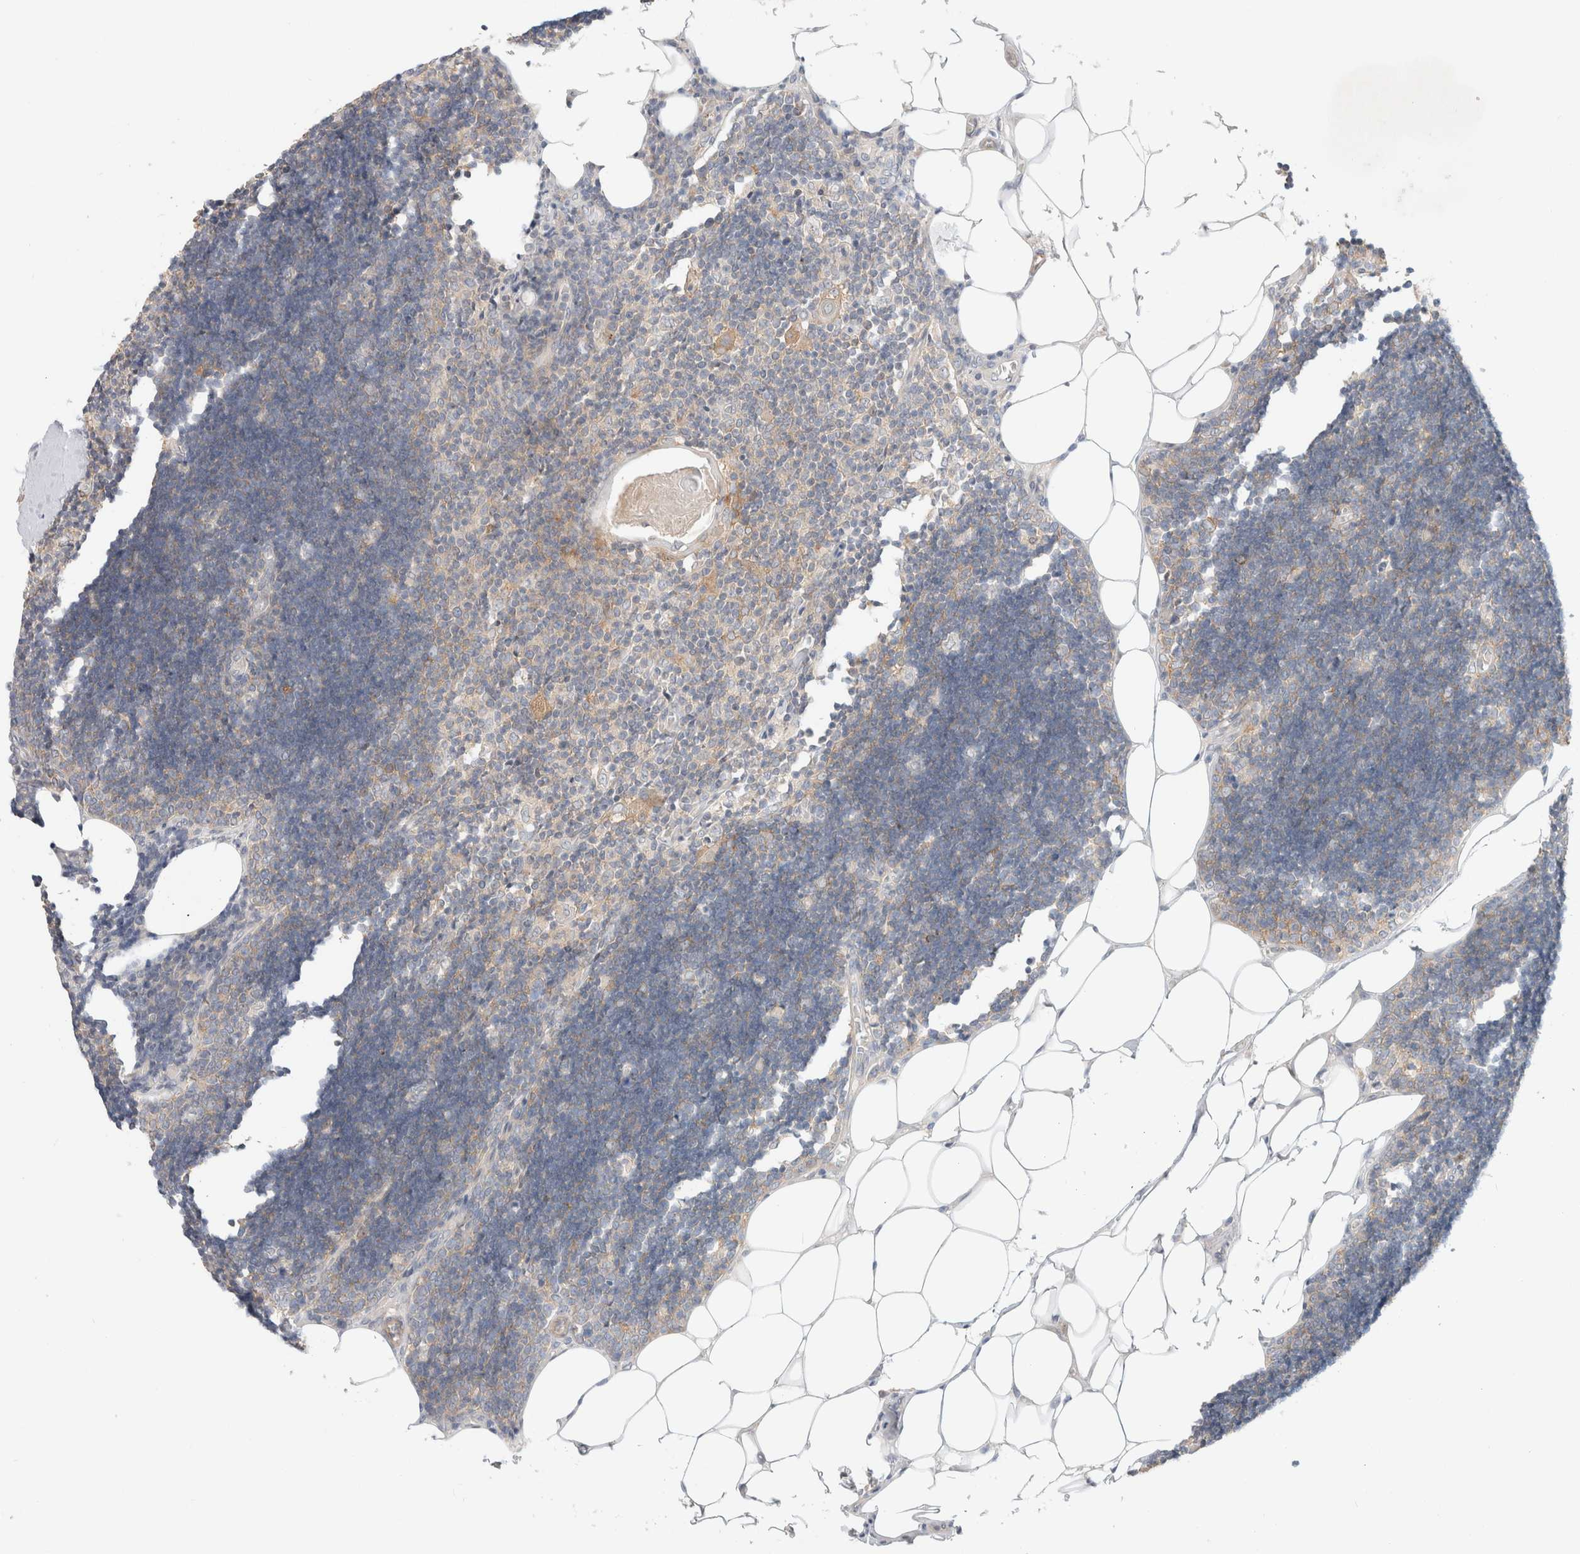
{"staining": {"intensity": "weak", "quantity": ">75%", "location": "cytoplasmic/membranous"}, "tissue": "lymph node", "cell_type": "Germinal center cells", "image_type": "normal", "snomed": [{"axis": "morphology", "description": "Normal tissue, NOS"}, {"axis": "topography", "description": "Lymph node"}], "caption": "Immunohistochemistry (IHC) (DAB (3,3'-diaminobenzidine)) staining of normal lymph node exhibits weak cytoplasmic/membranous protein positivity in about >75% of germinal center cells. The protein is stained brown, and the nuclei are stained in blue (DAB IHC with brightfield microscopy, high magnification).", "gene": "MARK3", "patient": {"sex": "male", "age": 33}}